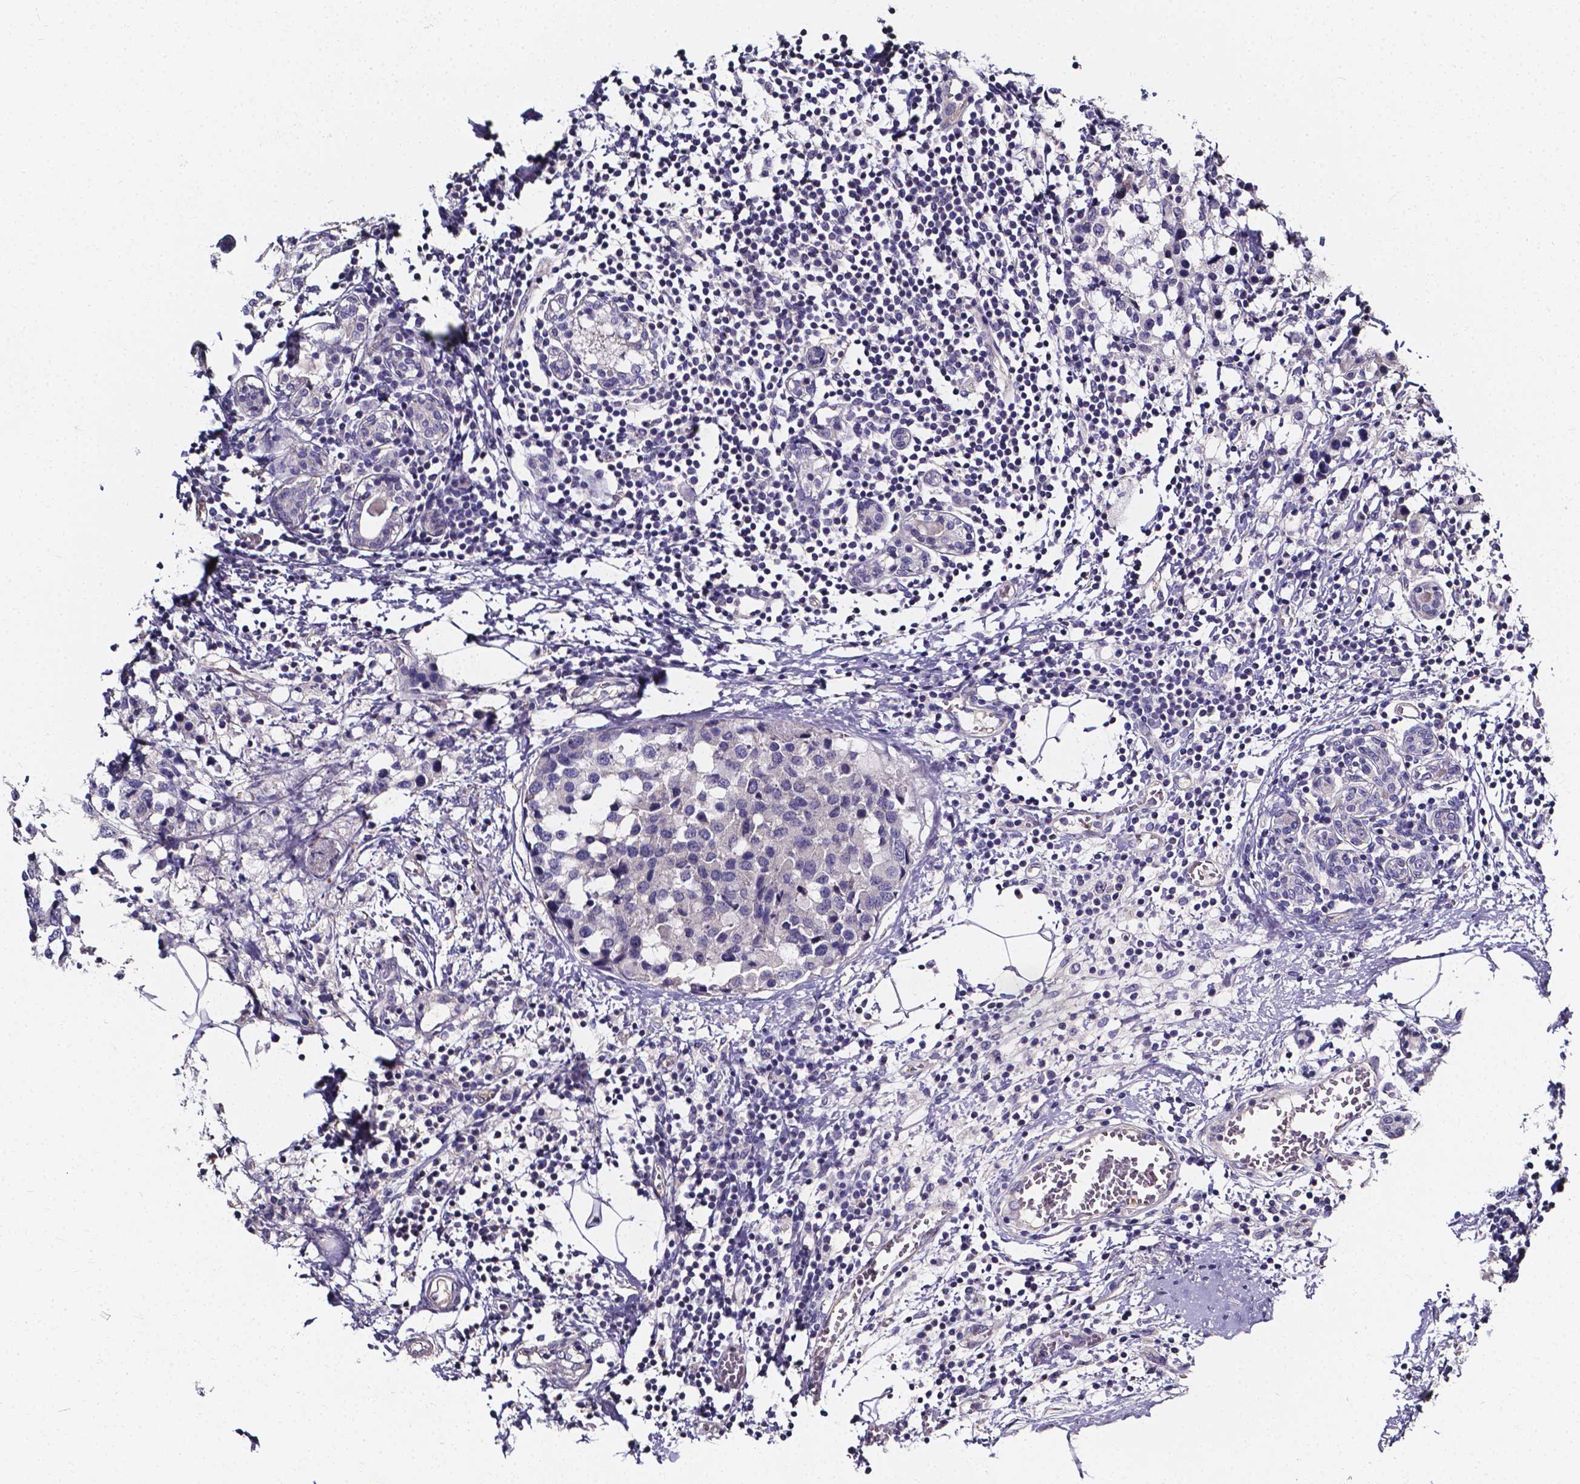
{"staining": {"intensity": "negative", "quantity": "none", "location": "none"}, "tissue": "breast cancer", "cell_type": "Tumor cells", "image_type": "cancer", "snomed": [{"axis": "morphology", "description": "Lobular carcinoma"}, {"axis": "topography", "description": "Breast"}], "caption": "Tumor cells show no significant staining in breast lobular carcinoma. (DAB (3,3'-diaminobenzidine) immunohistochemistry (IHC) visualized using brightfield microscopy, high magnification).", "gene": "CACNG8", "patient": {"sex": "female", "age": 59}}